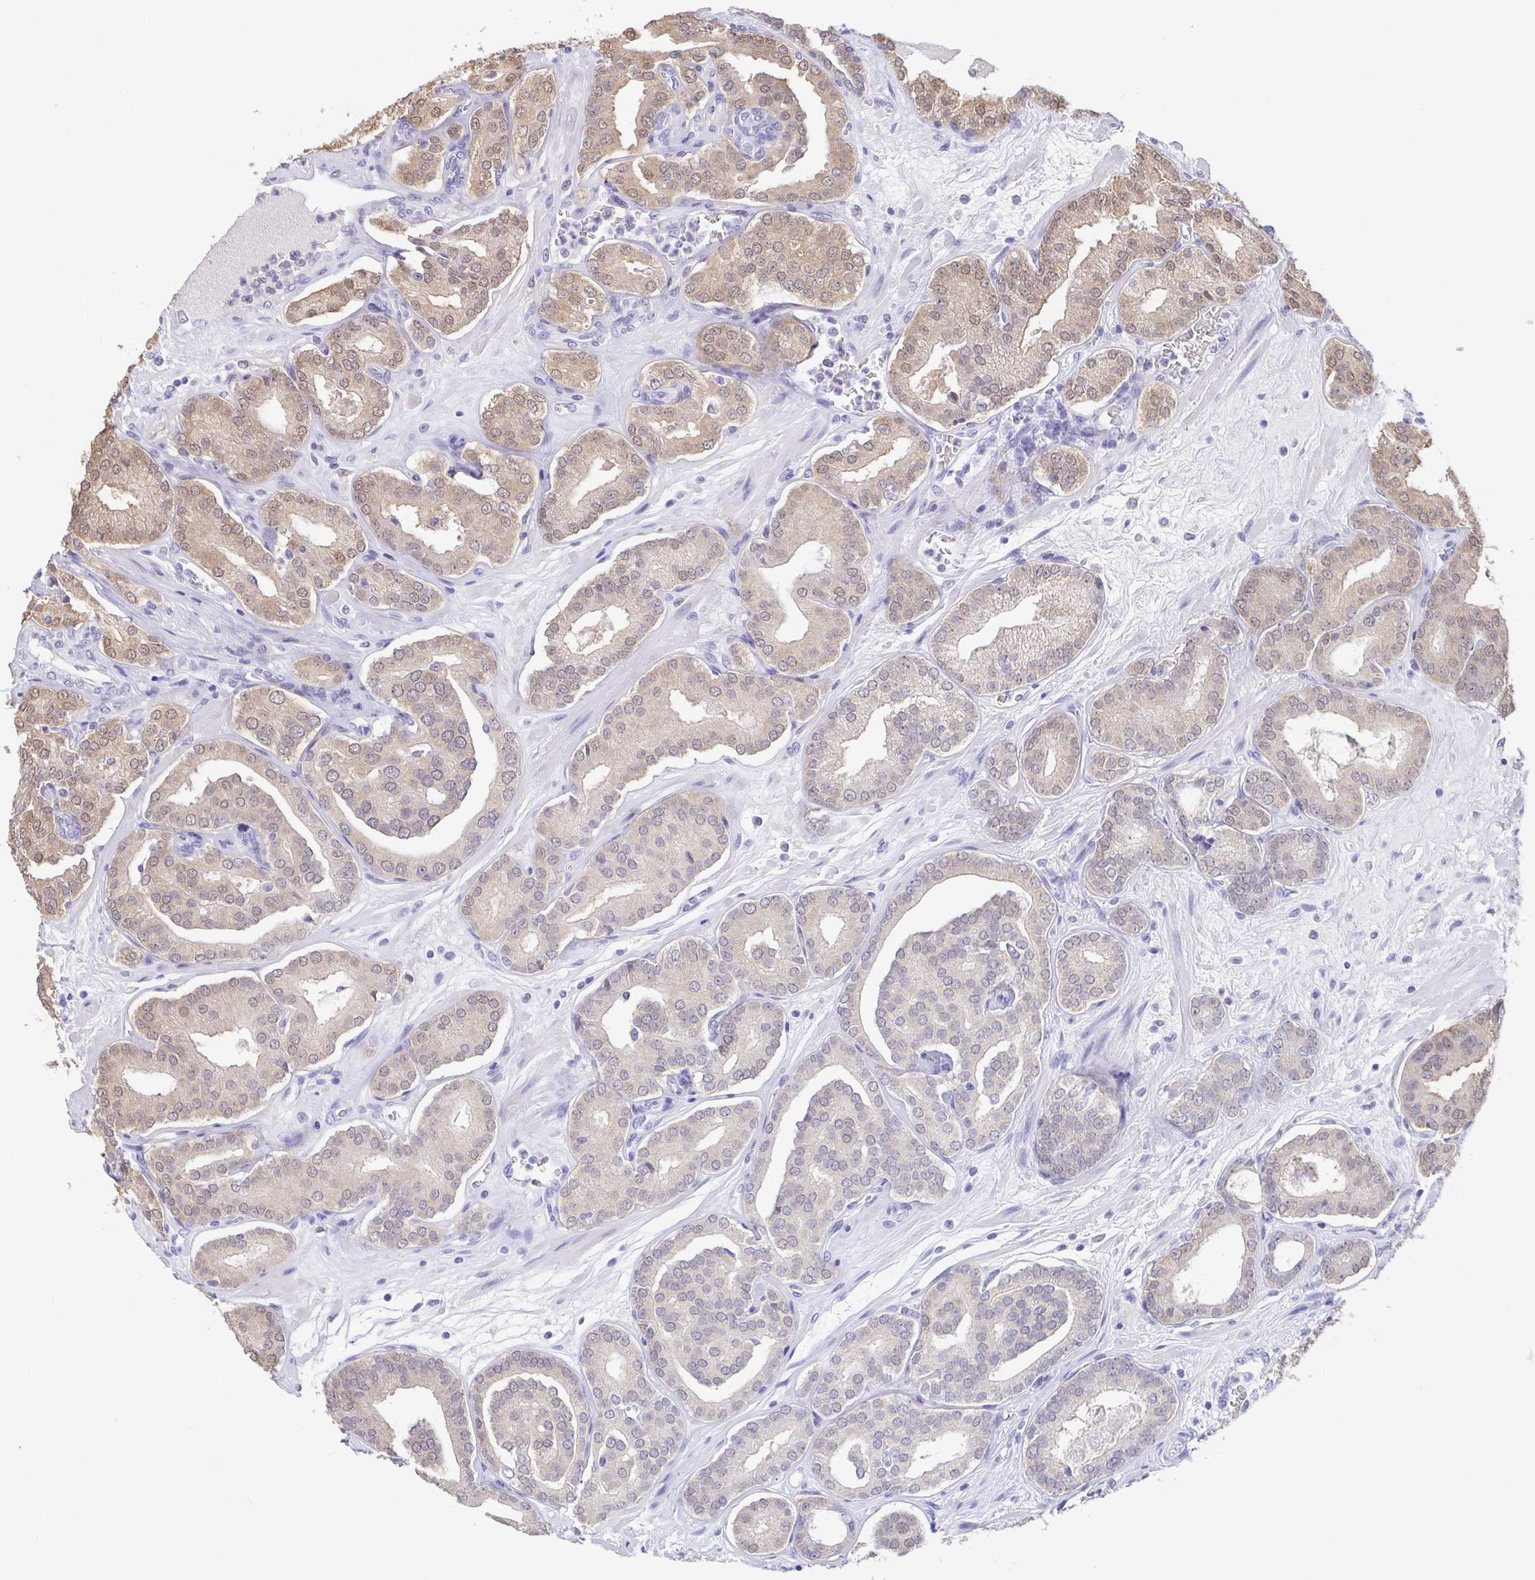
{"staining": {"intensity": "weak", "quantity": ">75%", "location": "cytoplasmic/membranous,nuclear"}, "tissue": "prostate cancer", "cell_type": "Tumor cells", "image_type": "cancer", "snomed": [{"axis": "morphology", "description": "Adenocarcinoma, High grade"}, {"axis": "topography", "description": "Prostate"}], "caption": "Immunohistochemistry histopathology image of human prostate adenocarcinoma (high-grade) stained for a protein (brown), which displays low levels of weak cytoplasmic/membranous and nuclear positivity in approximately >75% of tumor cells.", "gene": "IDH1", "patient": {"sex": "male", "age": 66}}